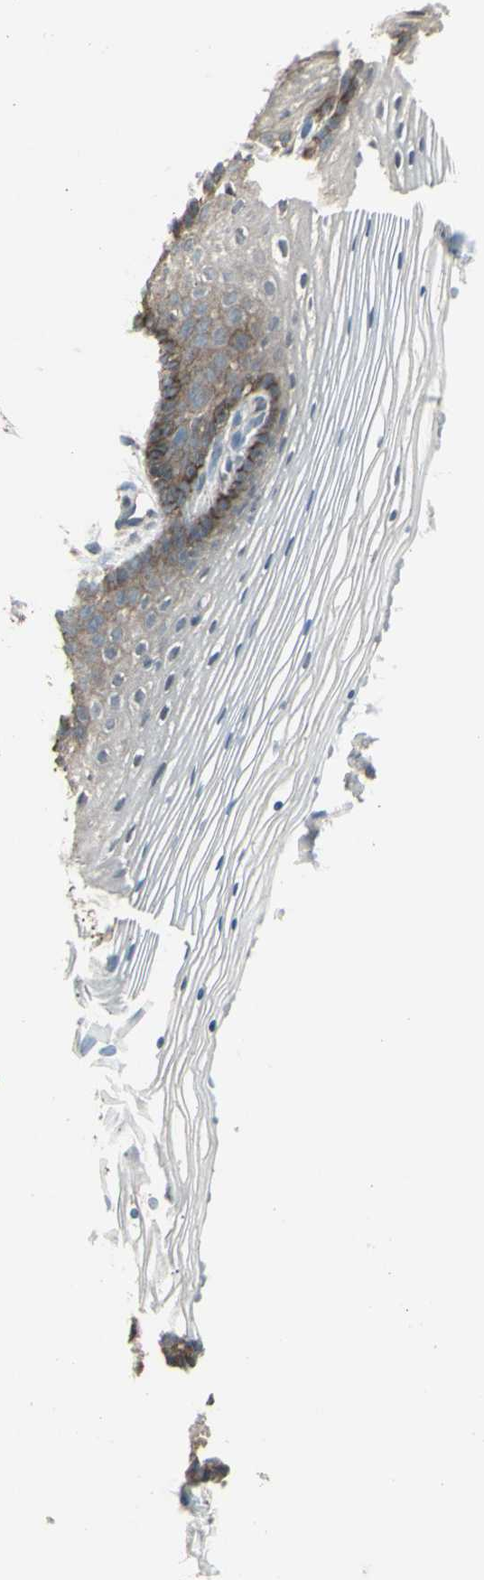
{"staining": {"intensity": "moderate", "quantity": "<25%", "location": "cytoplasmic/membranous"}, "tissue": "vagina", "cell_type": "Squamous epithelial cells", "image_type": "normal", "snomed": [{"axis": "morphology", "description": "Normal tissue, NOS"}, {"axis": "topography", "description": "Vagina"}], "caption": "Squamous epithelial cells show low levels of moderate cytoplasmic/membranous positivity in about <25% of cells in benign vagina. The staining was performed using DAB to visualize the protein expression in brown, while the nuclei were stained in blue with hematoxylin (Magnification: 20x).", "gene": "ENSG00000285526", "patient": {"sex": "female", "age": 32}}